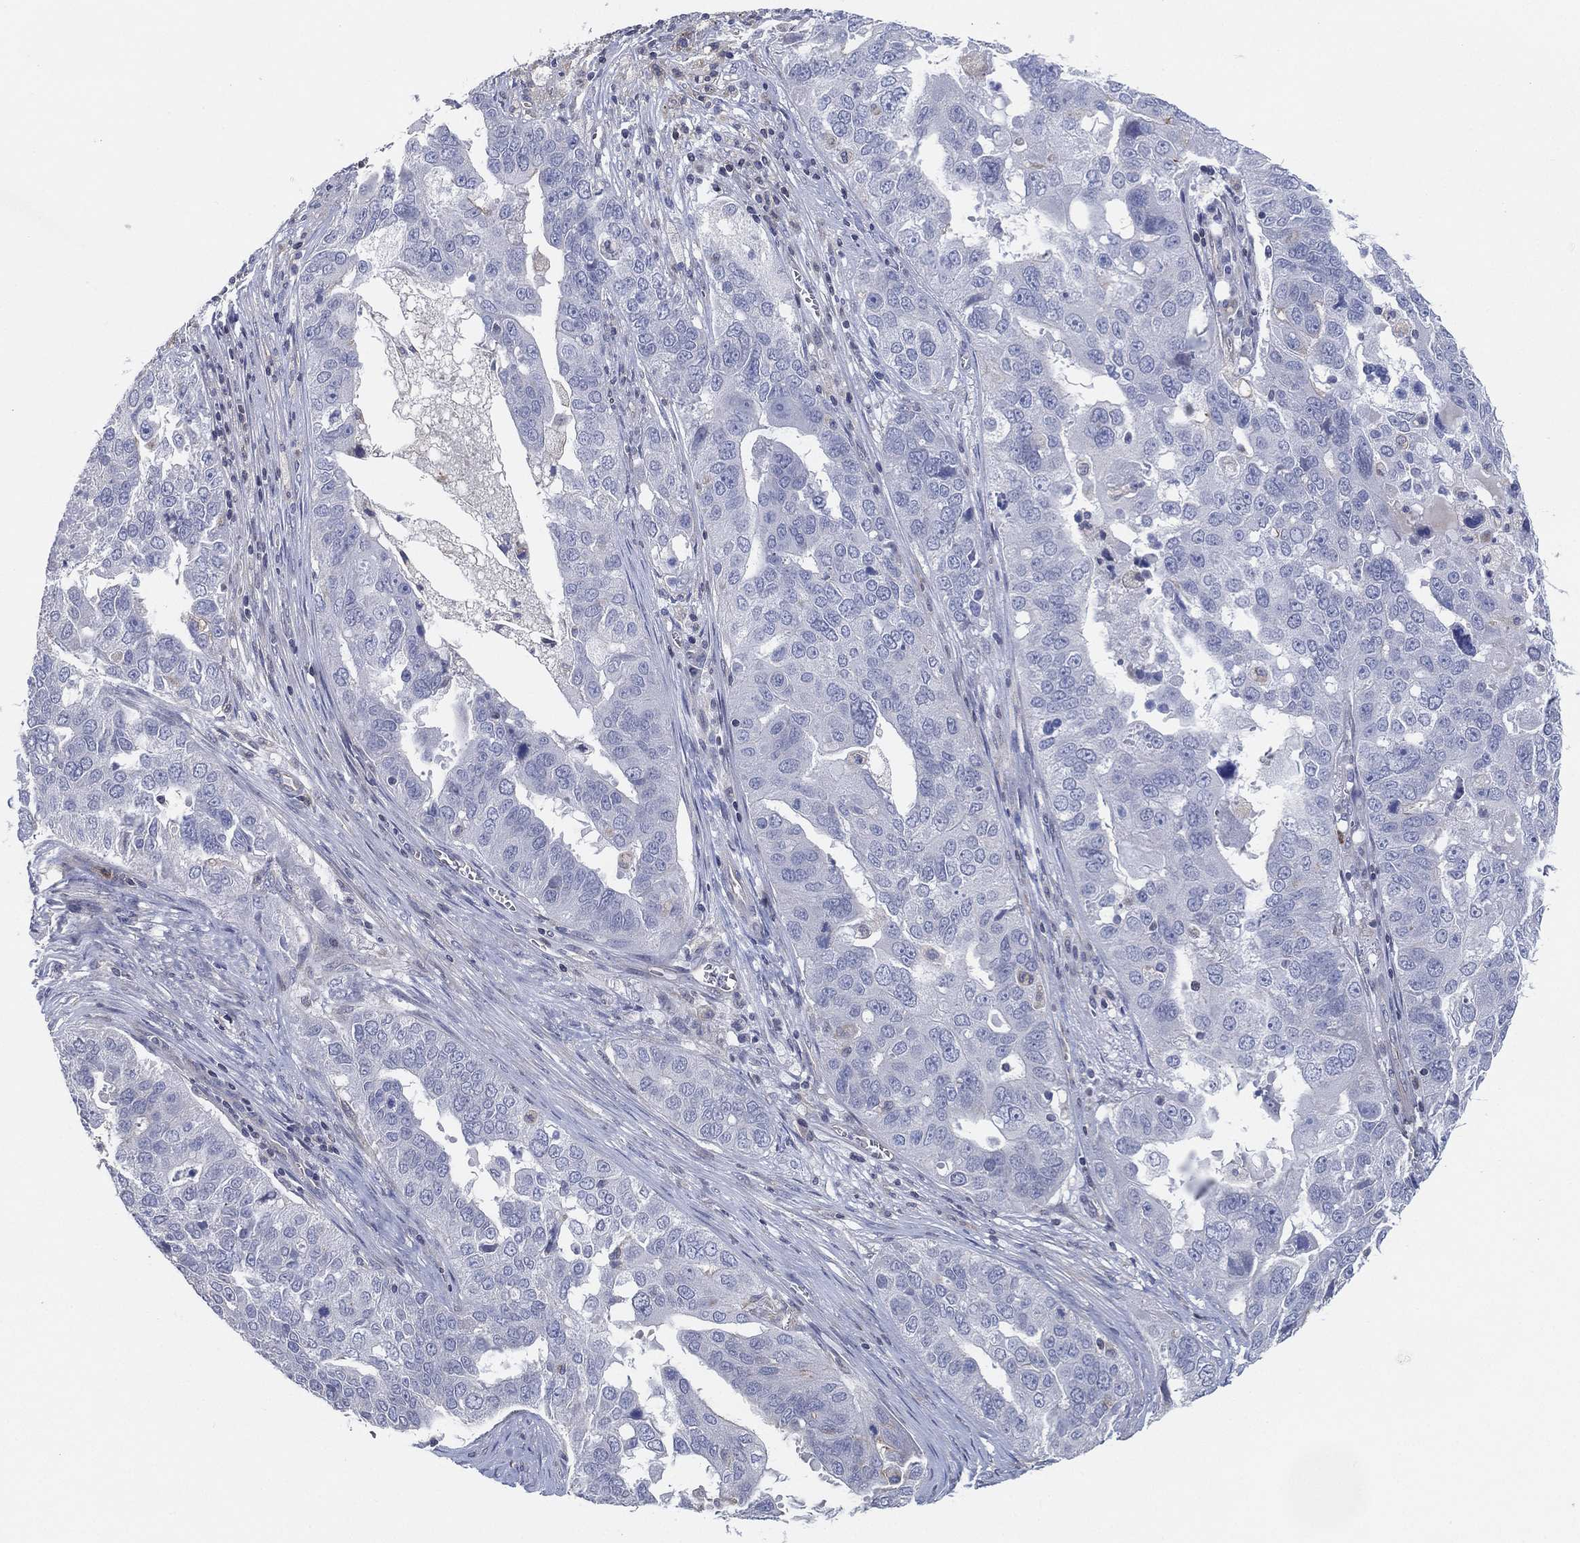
{"staining": {"intensity": "negative", "quantity": "none", "location": "none"}, "tissue": "ovarian cancer", "cell_type": "Tumor cells", "image_type": "cancer", "snomed": [{"axis": "morphology", "description": "Carcinoma, endometroid"}, {"axis": "topography", "description": "Soft tissue"}, {"axis": "topography", "description": "Ovary"}], "caption": "Immunohistochemical staining of ovarian cancer shows no significant positivity in tumor cells.", "gene": "CFTR", "patient": {"sex": "female", "age": 52}}